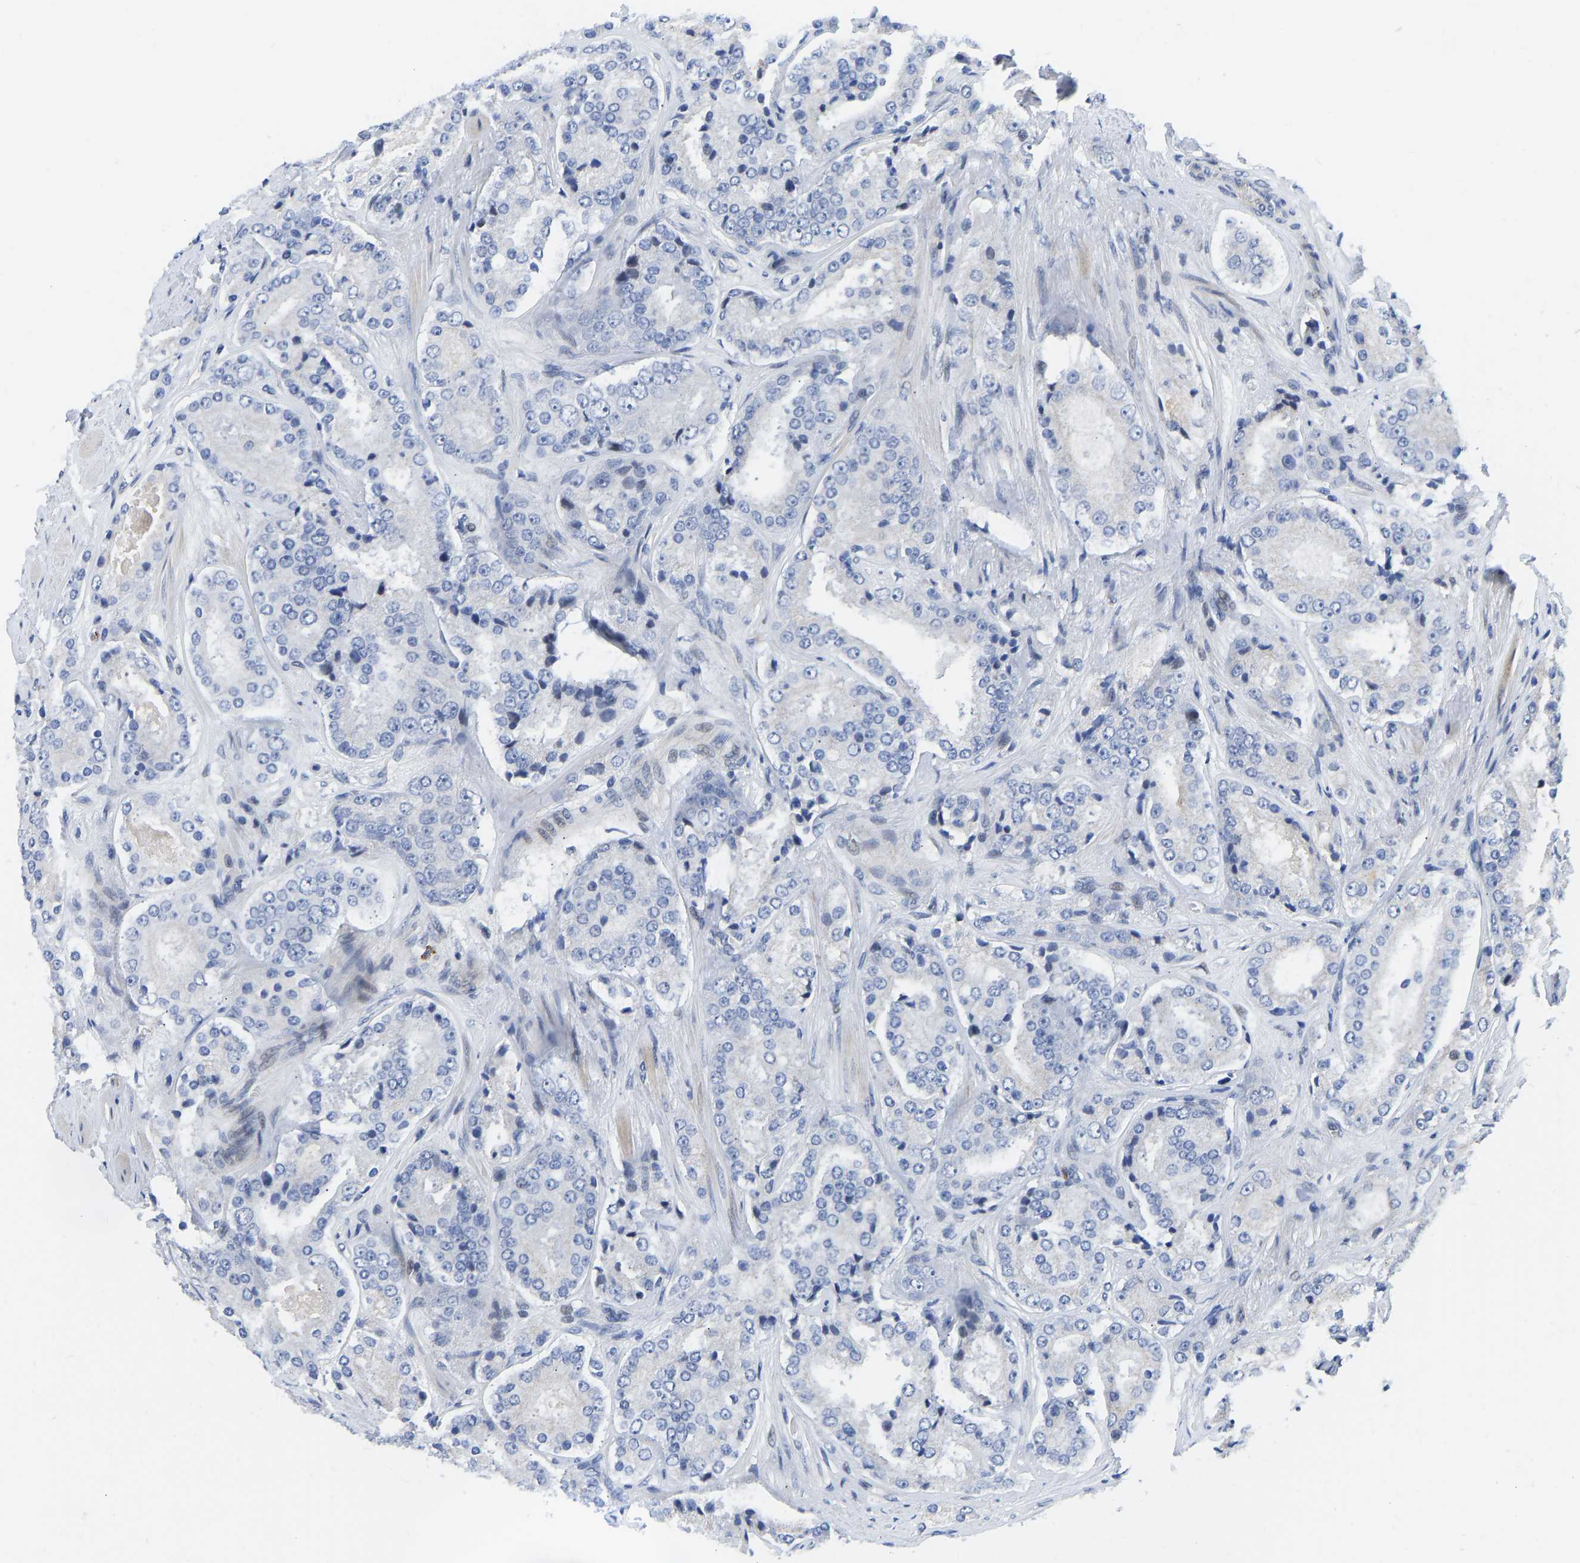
{"staining": {"intensity": "negative", "quantity": "none", "location": "none"}, "tissue": "prostate cancer", "cell_type": "Tumor cells", "image_type": "cancer", "snomed": [{"axis": "morphology", "description": "Adenocarcinoma, High grade"}, {"axis": "topography", "description": "Prostate"}], "caption": "Prostate cancer stained for a protein using immunohistochemistry demonstrates no staining tumor cells.", "gene": "HDAC5", "patient": {"sex": "male", "age": 65}}